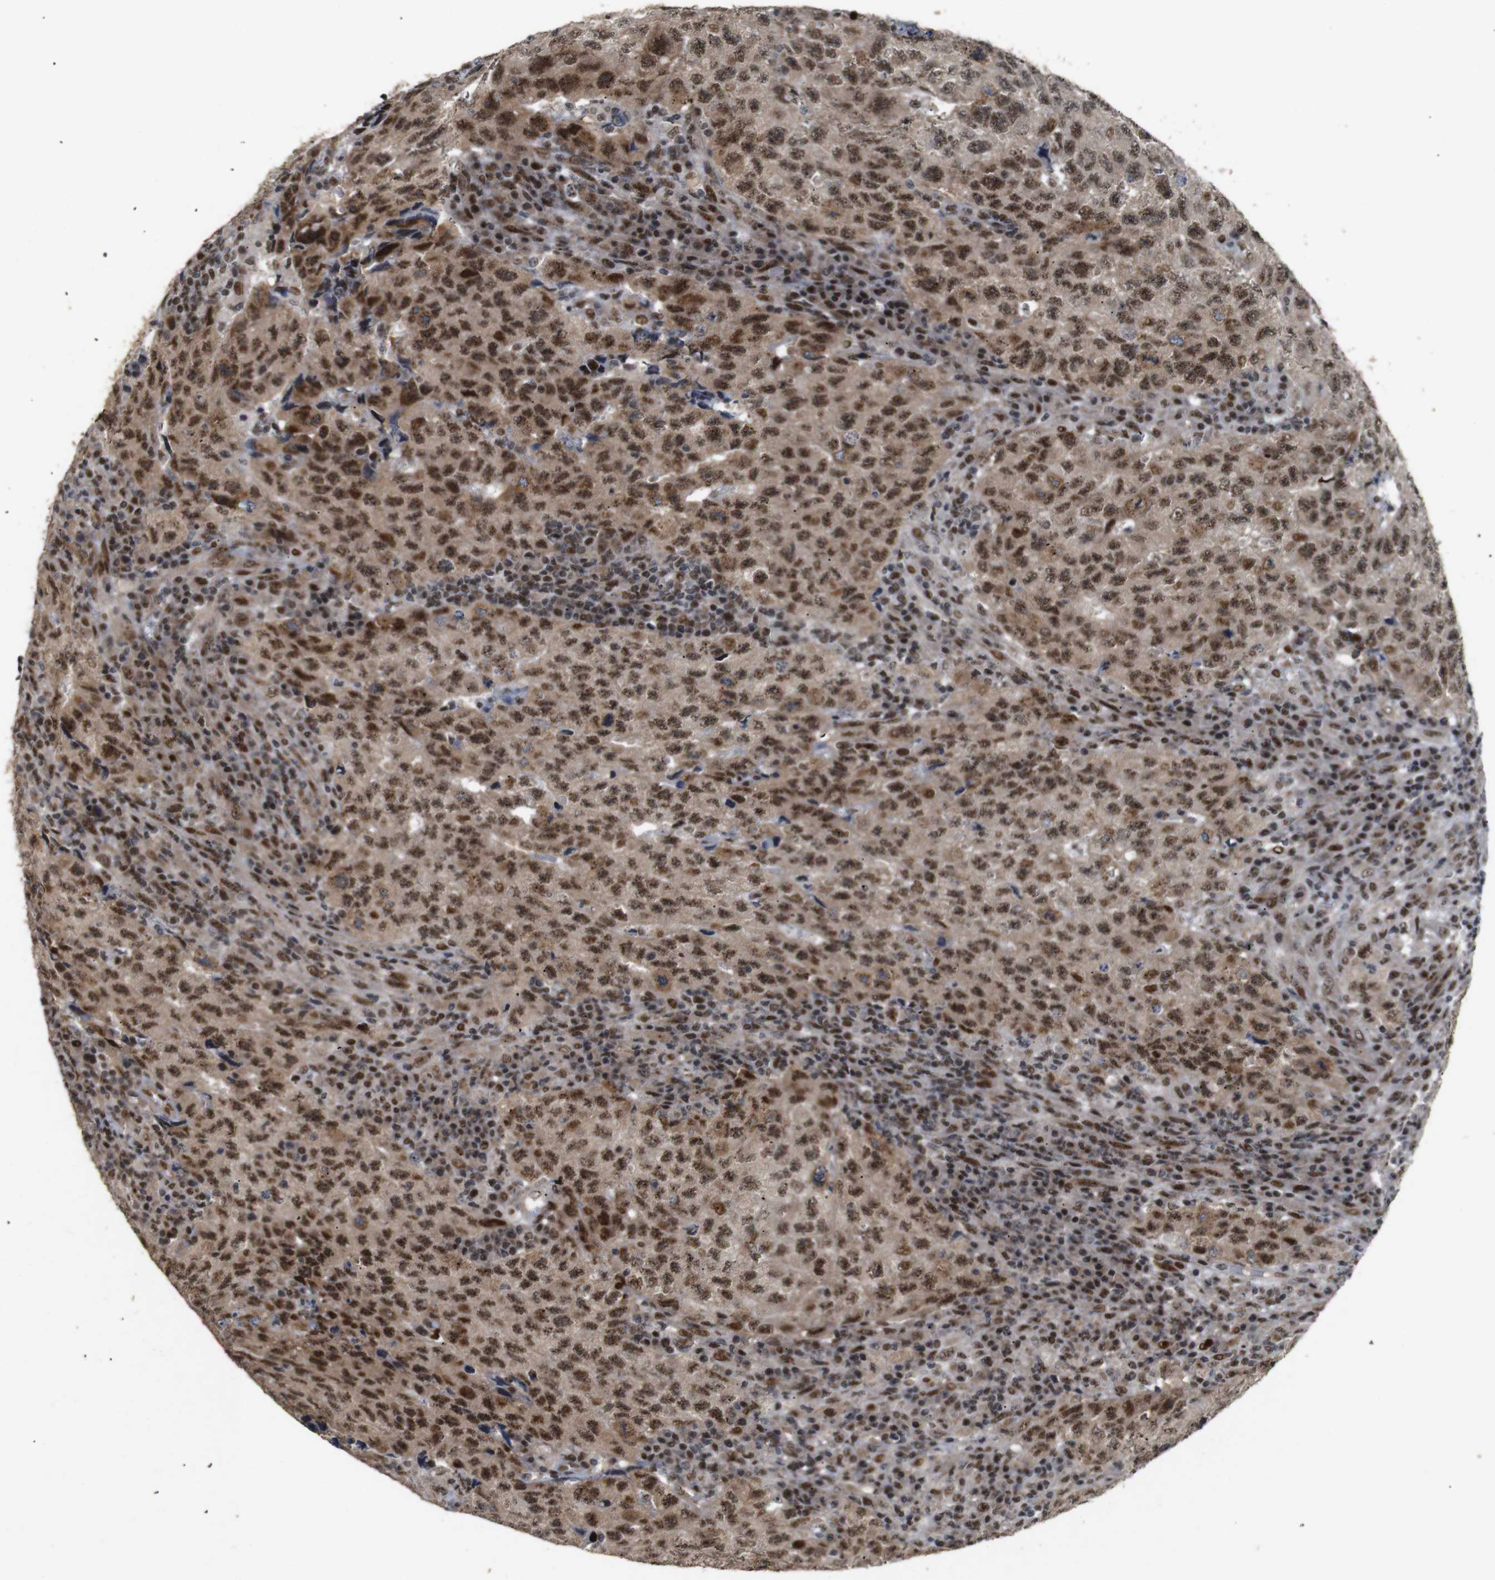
{"staining": {"intensity": "moderate", "quantity": ">75%", "location": "cytoplasmic/membranous,nuclear"}, "tissue": "testis cancer", "cell_type": "Tumor cells", "image_type": "cancer", "snomed": [{"axis": "morphology", "description": "Necrosis, NOS"}, {"axis": "morphology", "description": "Carcinoma, Embryonal, NOS"}, {"axis": "topography", "description": "Testis"}], "caption": "Immunohistochemistry (IHC) histopathology image of neoplastic tissue: human testis cancer stained using immunohistochemistry (IHC) shows medium levels of moderate protein expression localized specifically in the cytoplasmic/membranous and nuclear of tumor cells, appearing as a cytoplasmic/membranous and nuclear brown color.", "gene": "PYM1", "patient": {"sex": "male", "age": 19}}